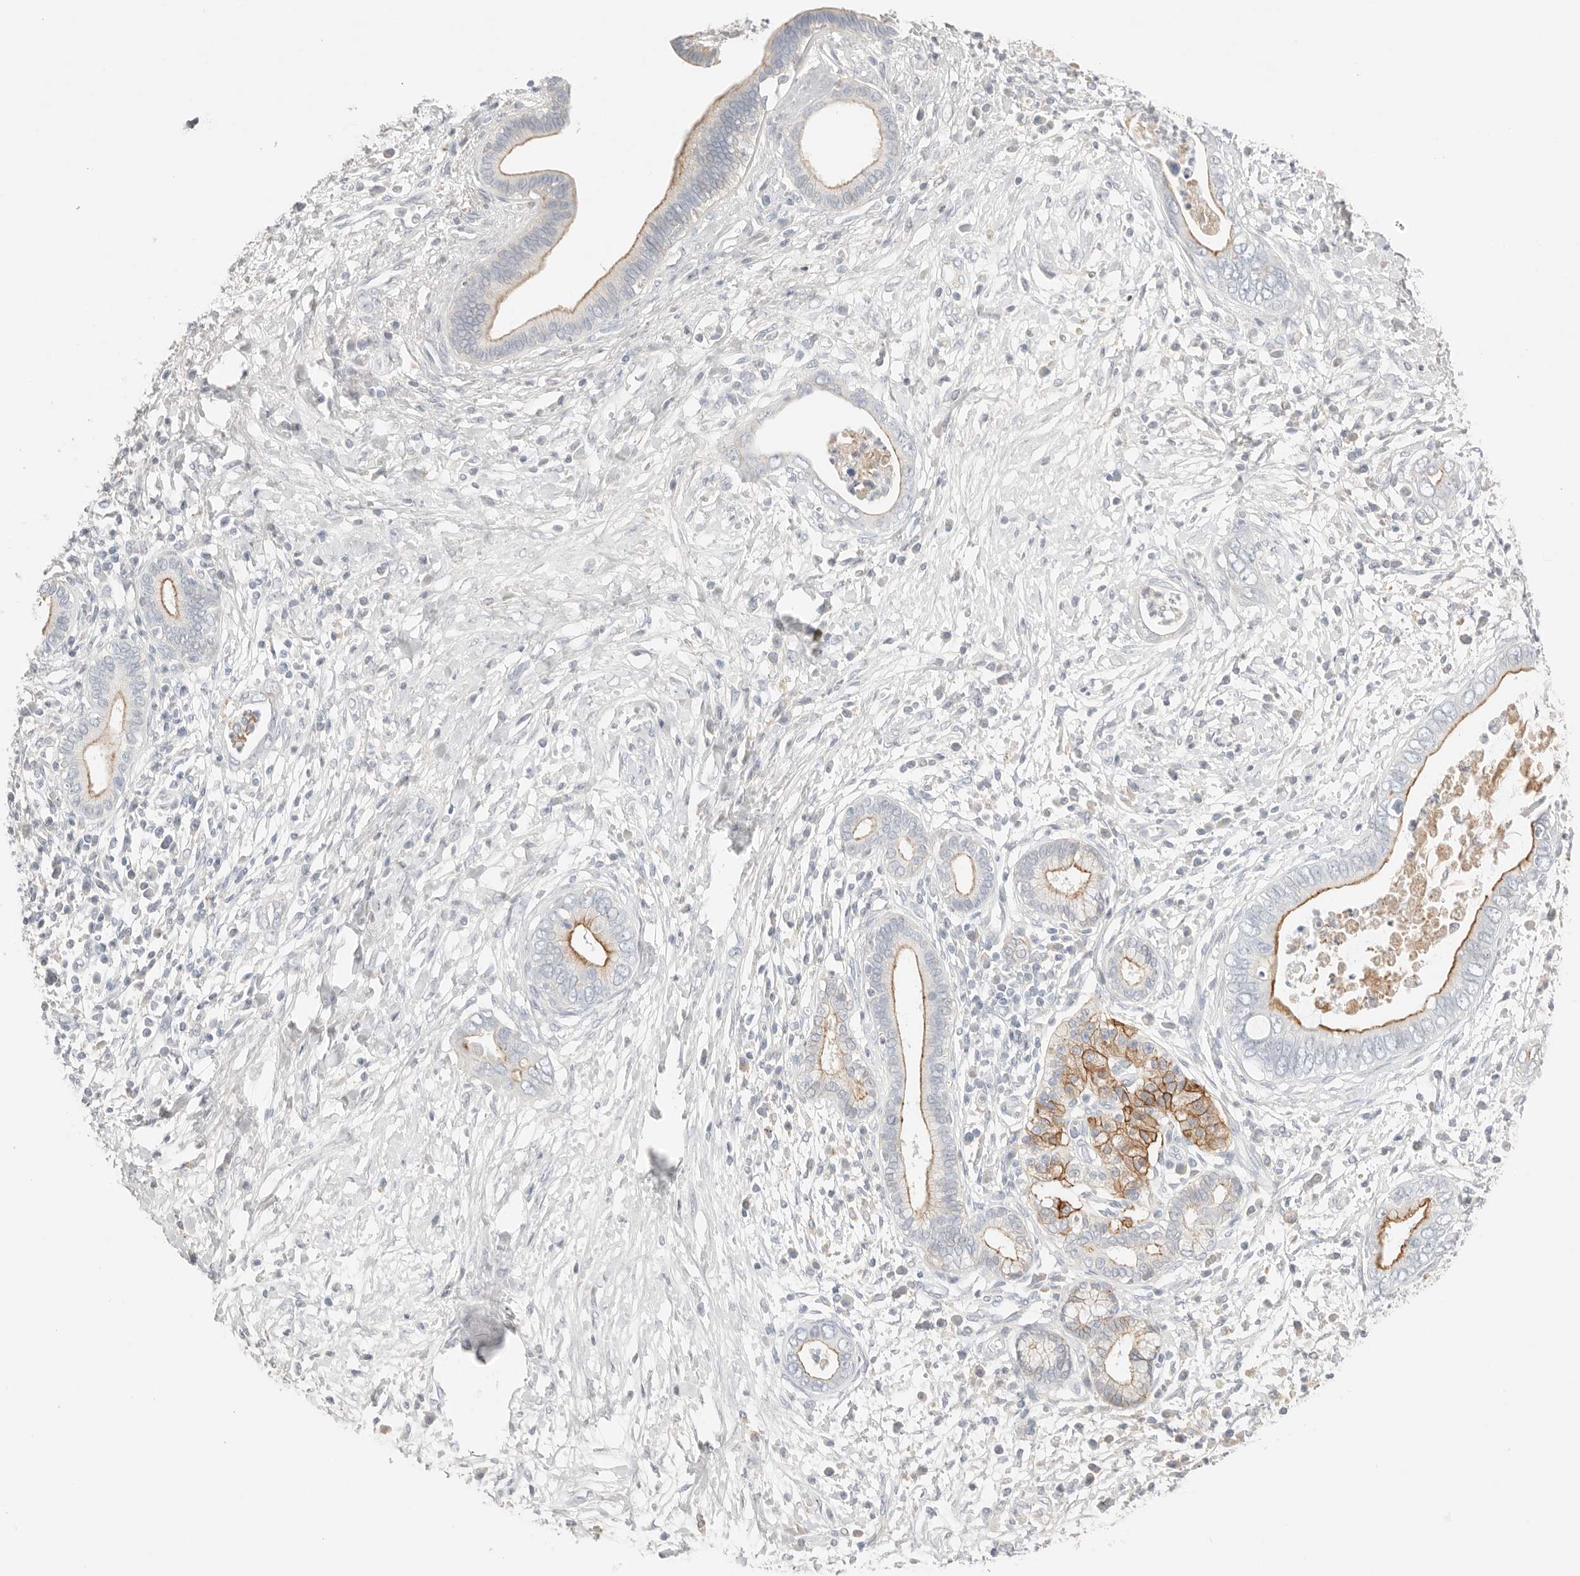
{"staining": {"intensity": "moderate", "quantity": "25%-75%", "location": "cytoplasmic/membranous"}, "tissue": "pancreatic cancer", "cell_type": "Tumor cells", "image_type": "cancer", "snomed": [{"axis": "morphology", "description": "Adenocarcinoma, NOS"}, {"axis": "topography", "description": "Pancreas"}], "caption": "Adenocarcinoma (pancreatic) stained with a protein marker shows moderate staining in tumor cells.", "gene": "CEP120", "patient": {"sex": "male", "age": 75}}